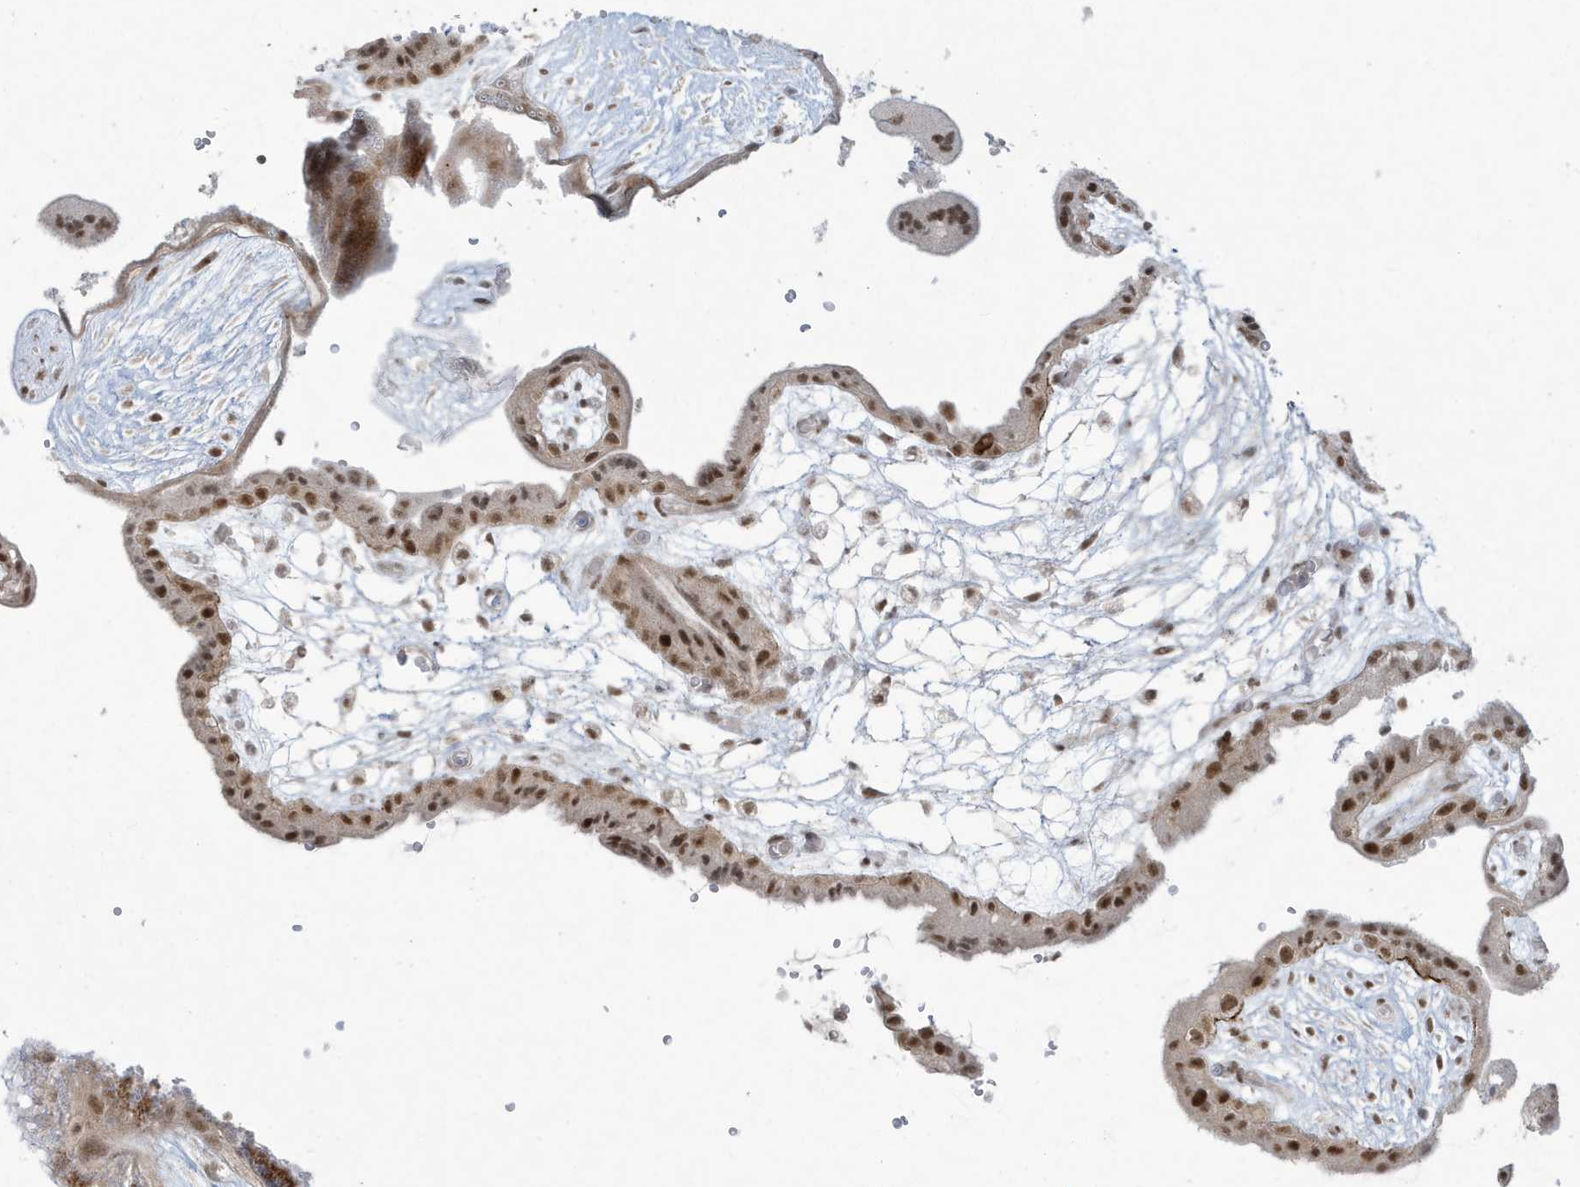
{"staining": {"intensity": "moderate", "quantity": ">75%", "location": "nuclear"}, "tissue": "placenta", "cell_type": "Decidual cells", "image_type": "normal", "snomed": [{"axis": "morphology", "description": "Normal tissue, NOS"}, {"axis": "topography", "description": "Placenta"}], "caption": "Moderate nuclear staining for a protein is present in approximately >75% of decidual cells of unremarkable placenta using immunohistochemistry.", "gene": "C1orf52", "patient": {"sex": "female", "age": 18}}